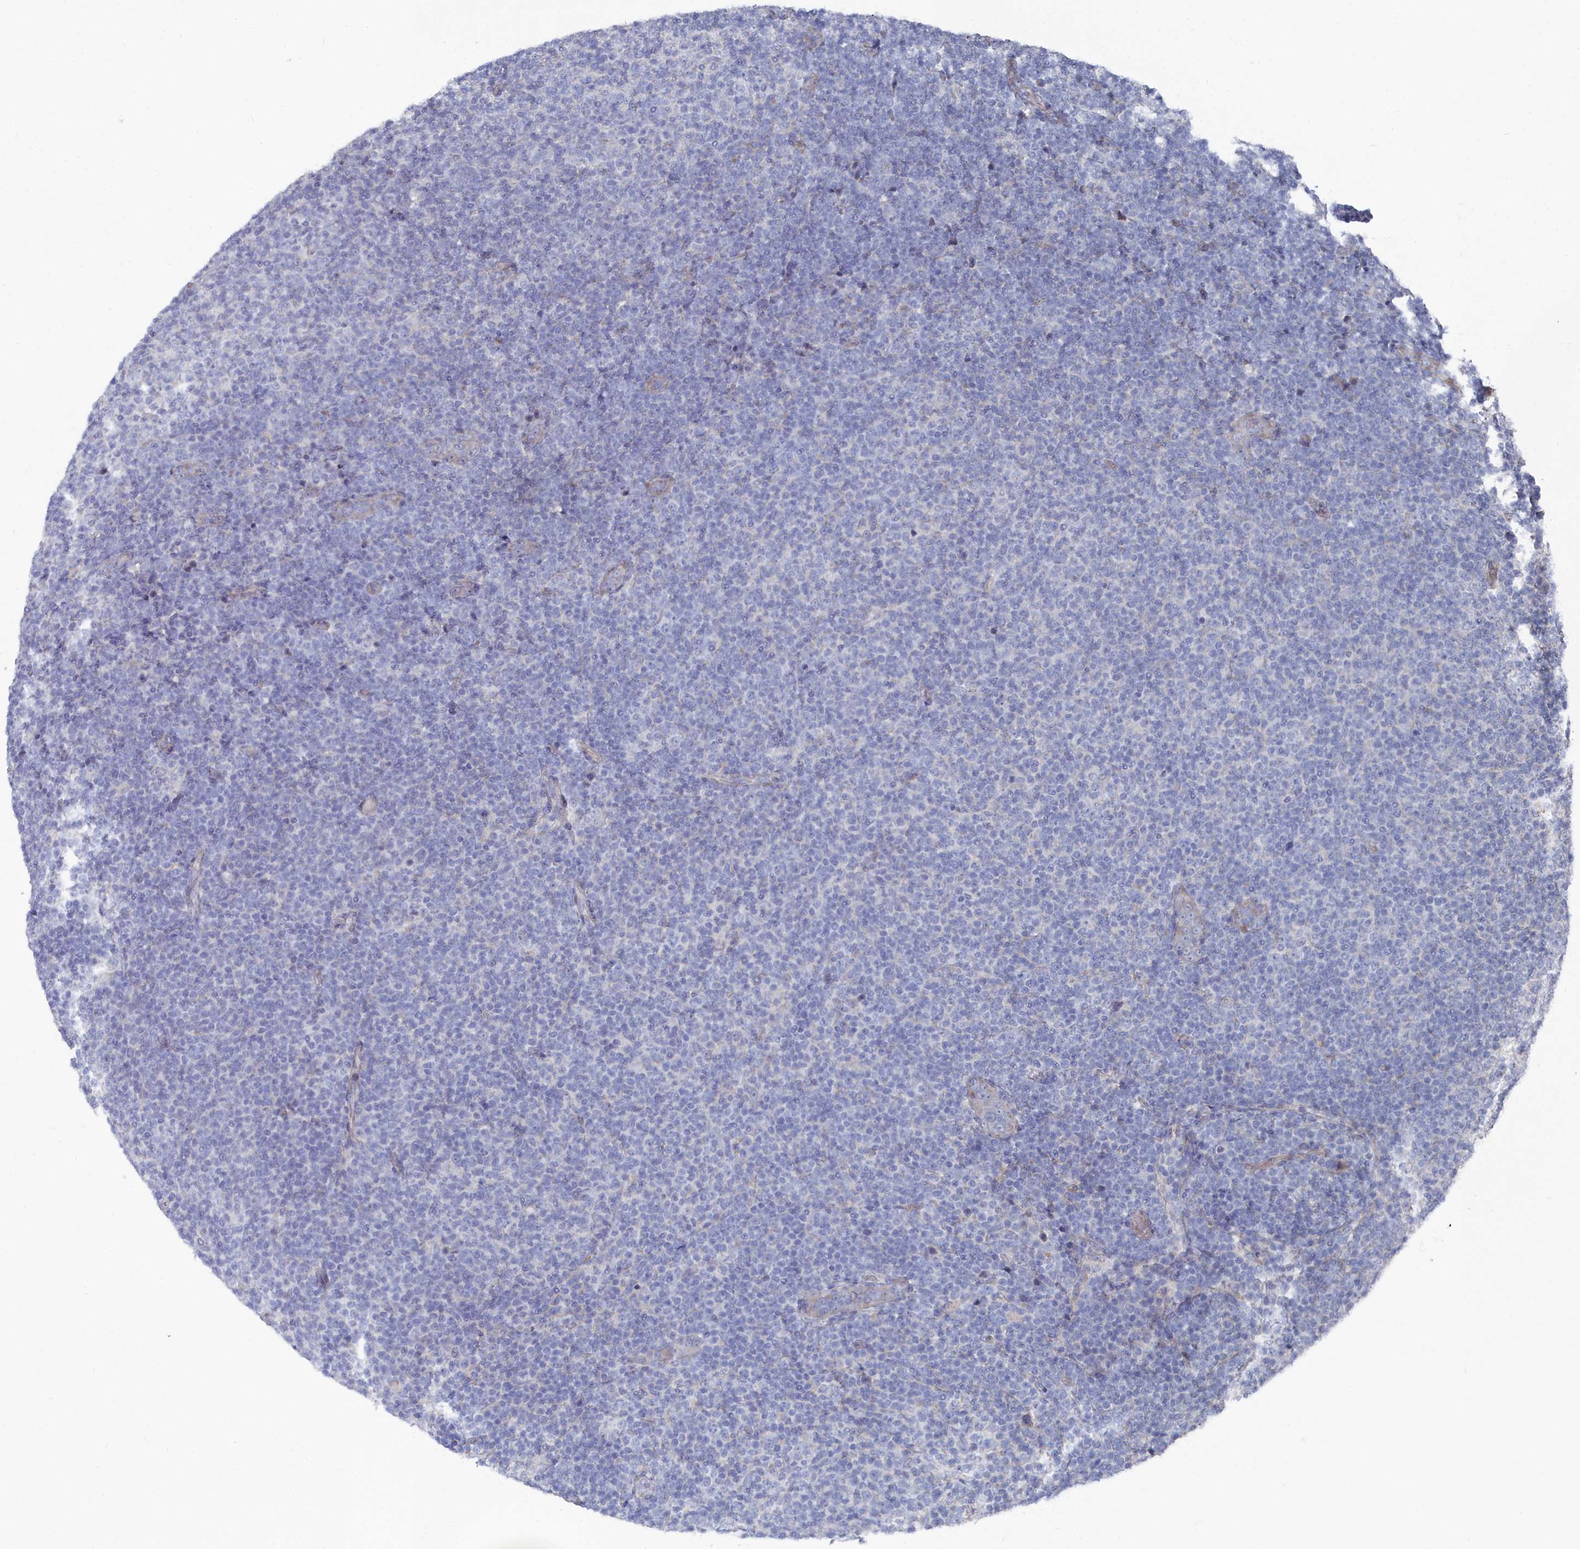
{"staining": {"intensity": "negative", "quantity": "none", "location": "none"}, "tissue": "lymphoma", "cell_type": "Tumor cells", "image_type": "cancer", "snomed": [{"axis": "morphology", "description": "Malignant lymphoma, non-Hodgkin's type, Low grade"}, {"axis": "topography", "description": "Lymph node"}], "caption": "Lymphoma was stained to show a protein in brown. There is no significant positivity in tumor cells.", "gene": "SHISAL2A", "patient": {"sex": "male", "age": 66}}